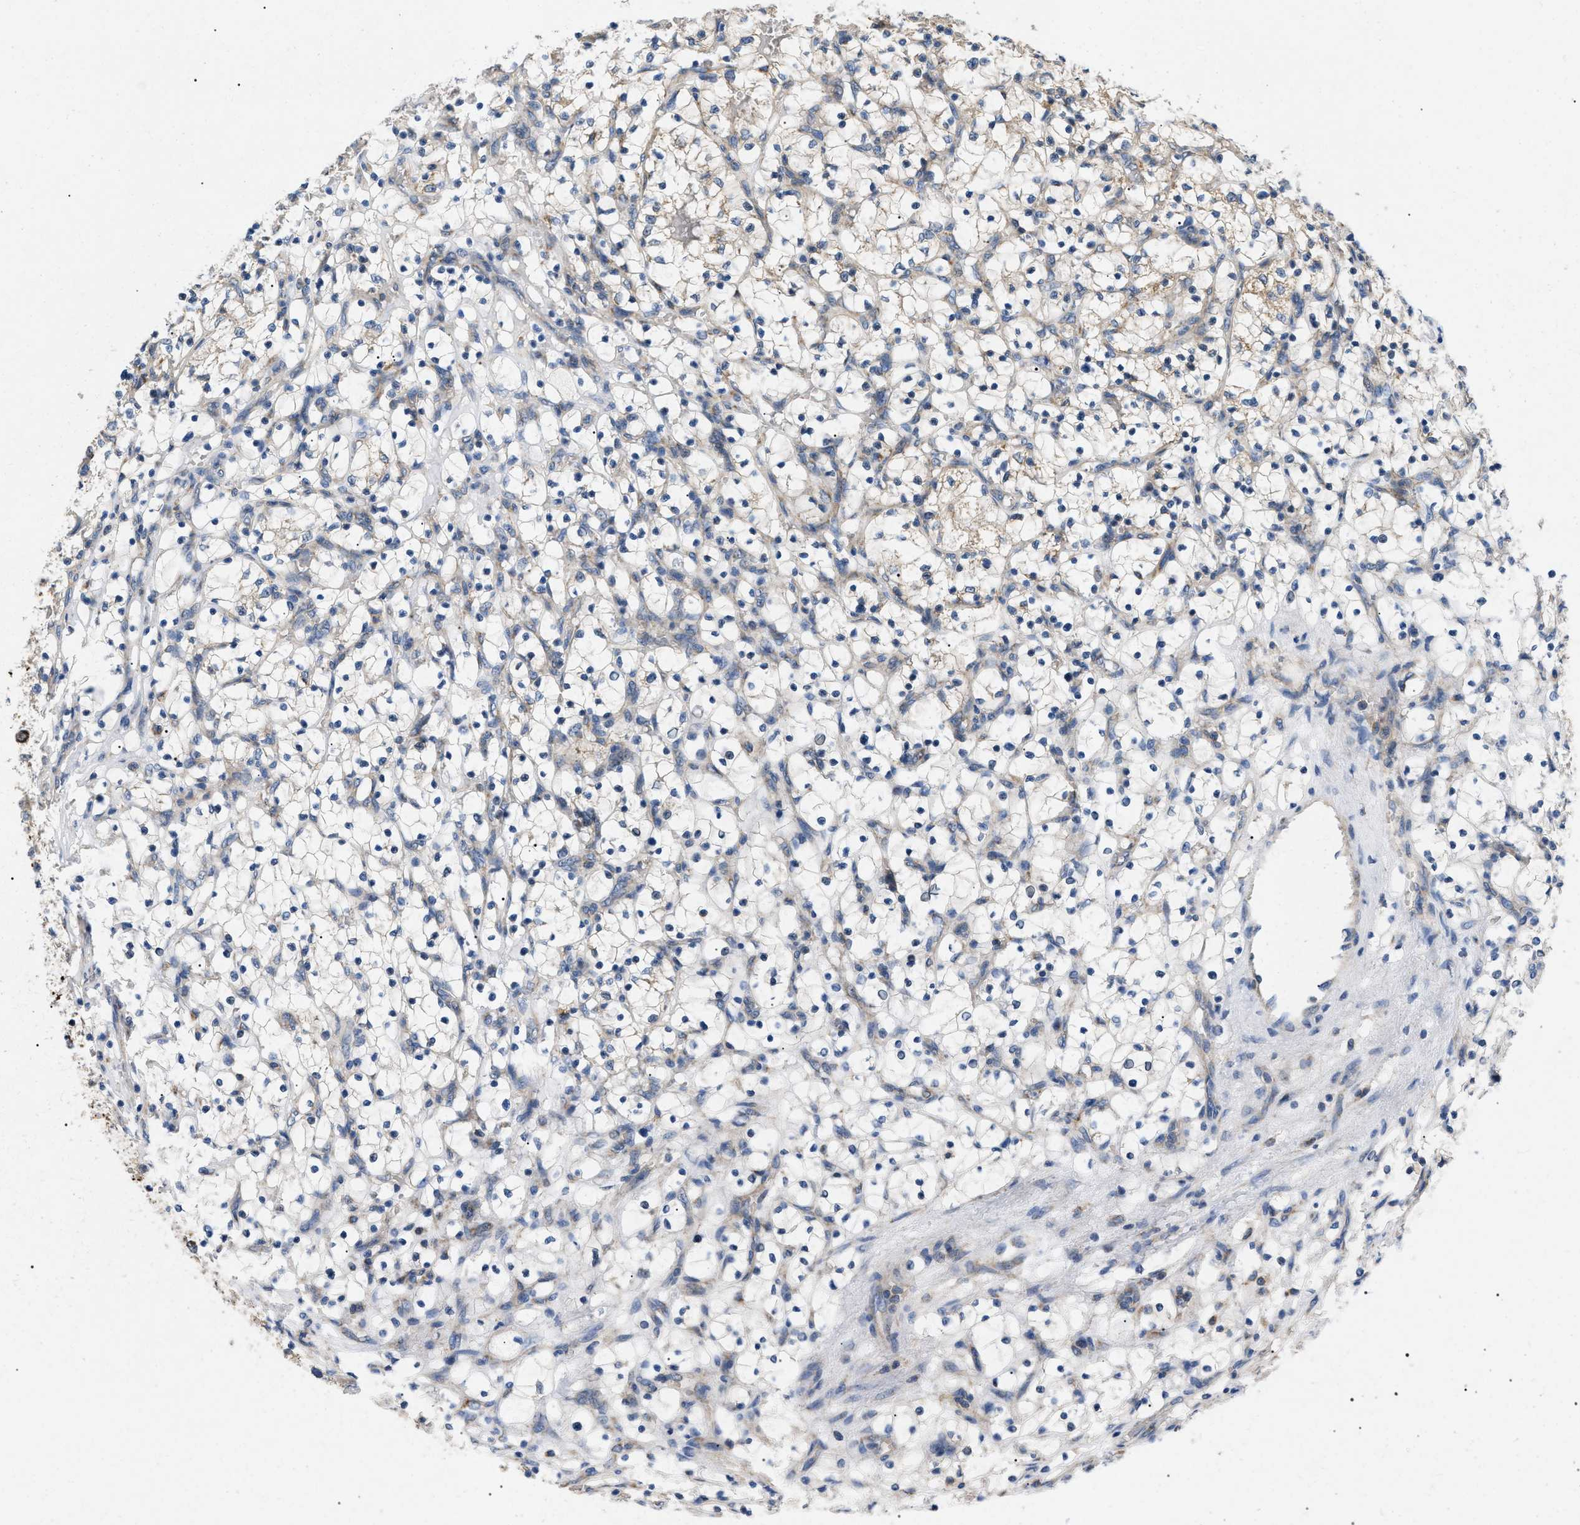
{"staining": {"intensity": "weak", "quantity": "<25%", "location": "cytoplasmic/membranous"}, "tissue": "renal cancer", "cell_type": "Tumor cells", "image_type": "cancer", "snomed": [{"axis": "morphology", "description": "Adenocarcinoma, NOS"}, {"axis": "topography", "description": "Kidney"}], "caption": "Immunohistochemical staining of human renal cancer (adenocarcinoma) shows no significant expression in tumor cells. (Stains: DAB immunohistochemistry (IHC) with hematoxylin counter stain, Microscopy: brightfield microscopy at high magnification).", "gene": "TOMM6", "patient": {"sex": "female", "age": 69}}